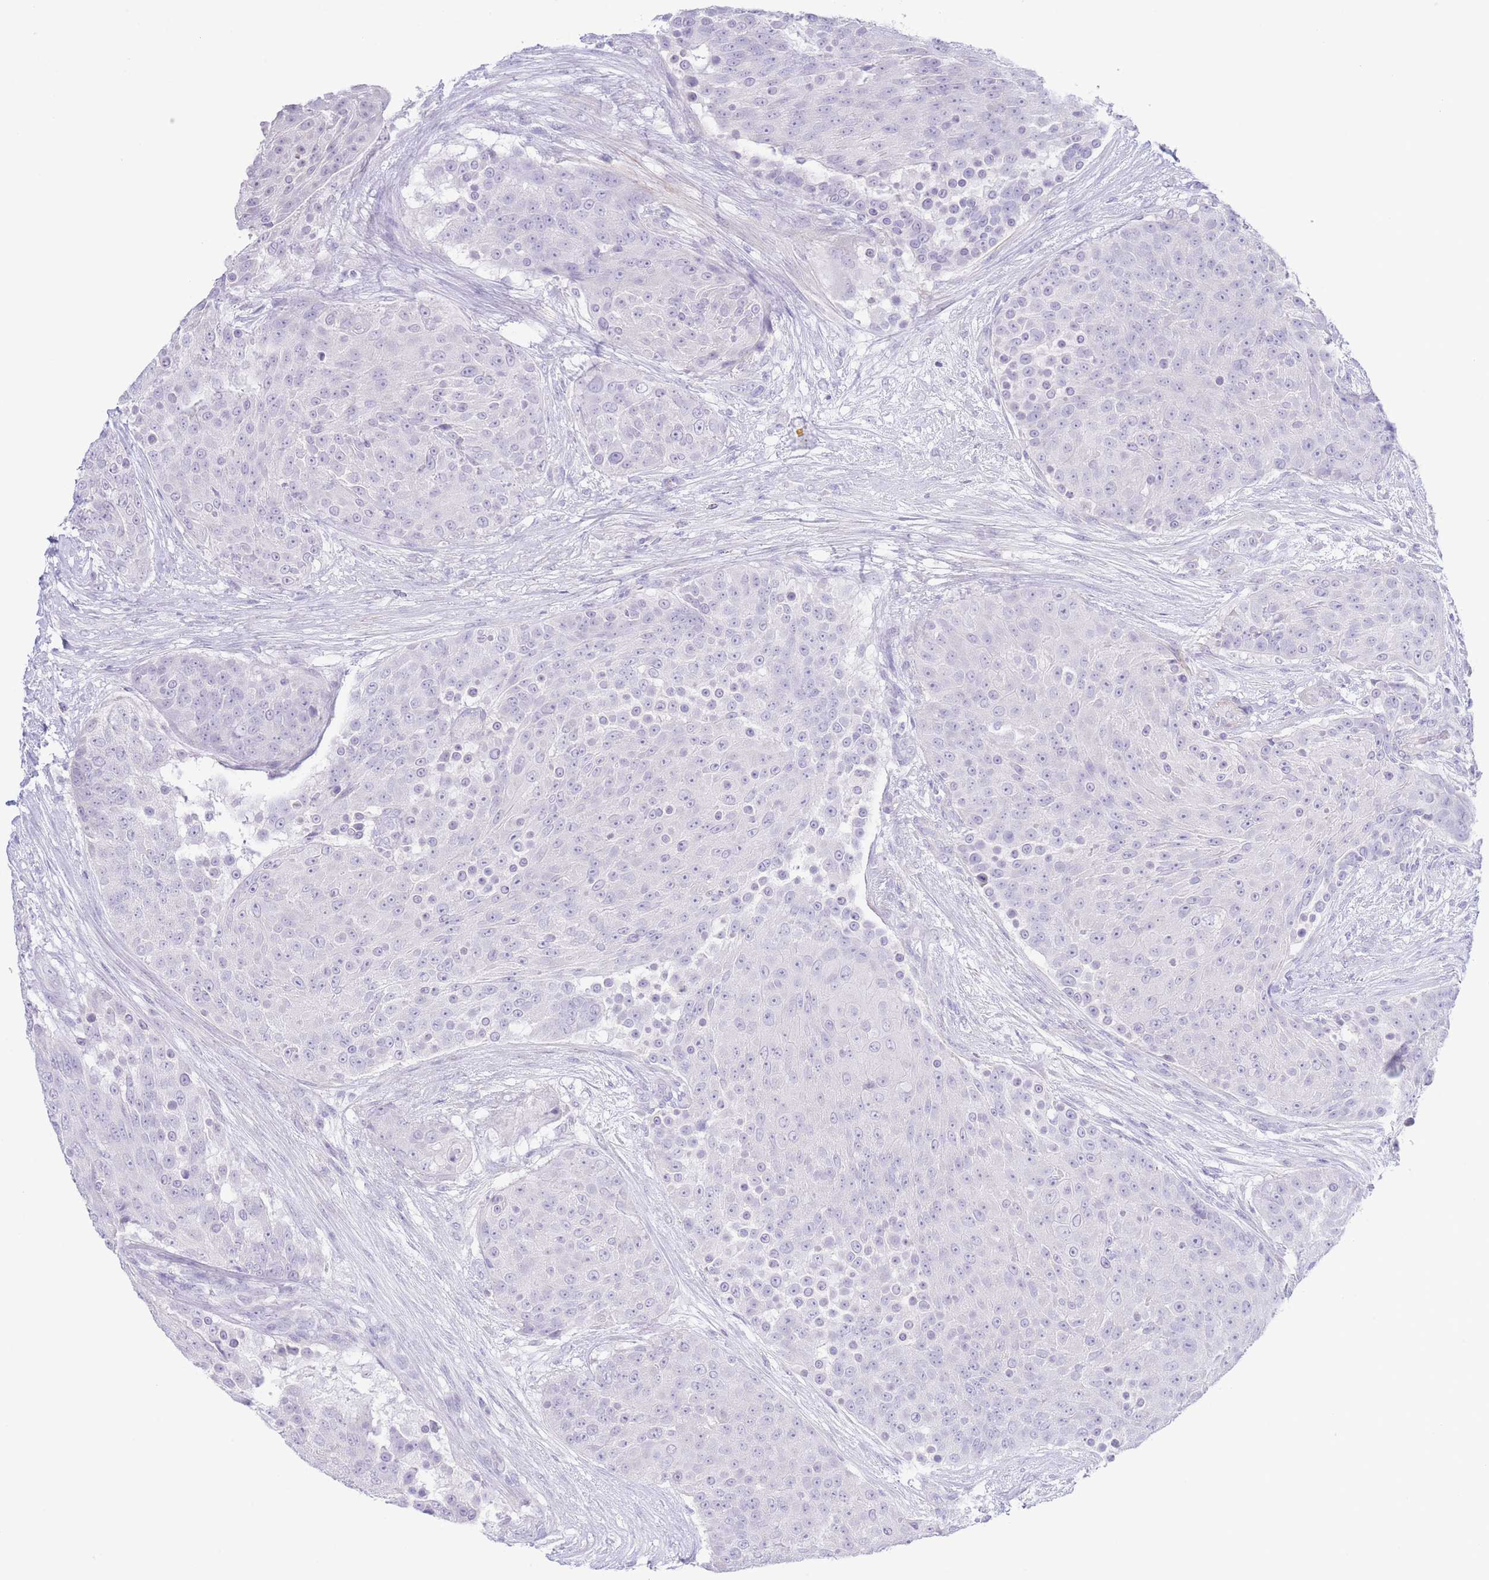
{"staining": {"intensity": "negative", "quantity": "none", "location": "none"}, "tissue": "urothelial cancer", "cell_type": "Tumor cells", "image_type": "cancer", "snomed": [{"axis": "morphology", "description": "Urothelial carcinoma, High grade"}, {"axis": "topography", "description": "Urinary bladder"}], "caption": "Urothelial carcinoma (high-grade) was stained to show a protein in brown. There is no significant staining in tumor cells.", "gene": "PKLR", "patient": {"sex": "female", "age": 63}}